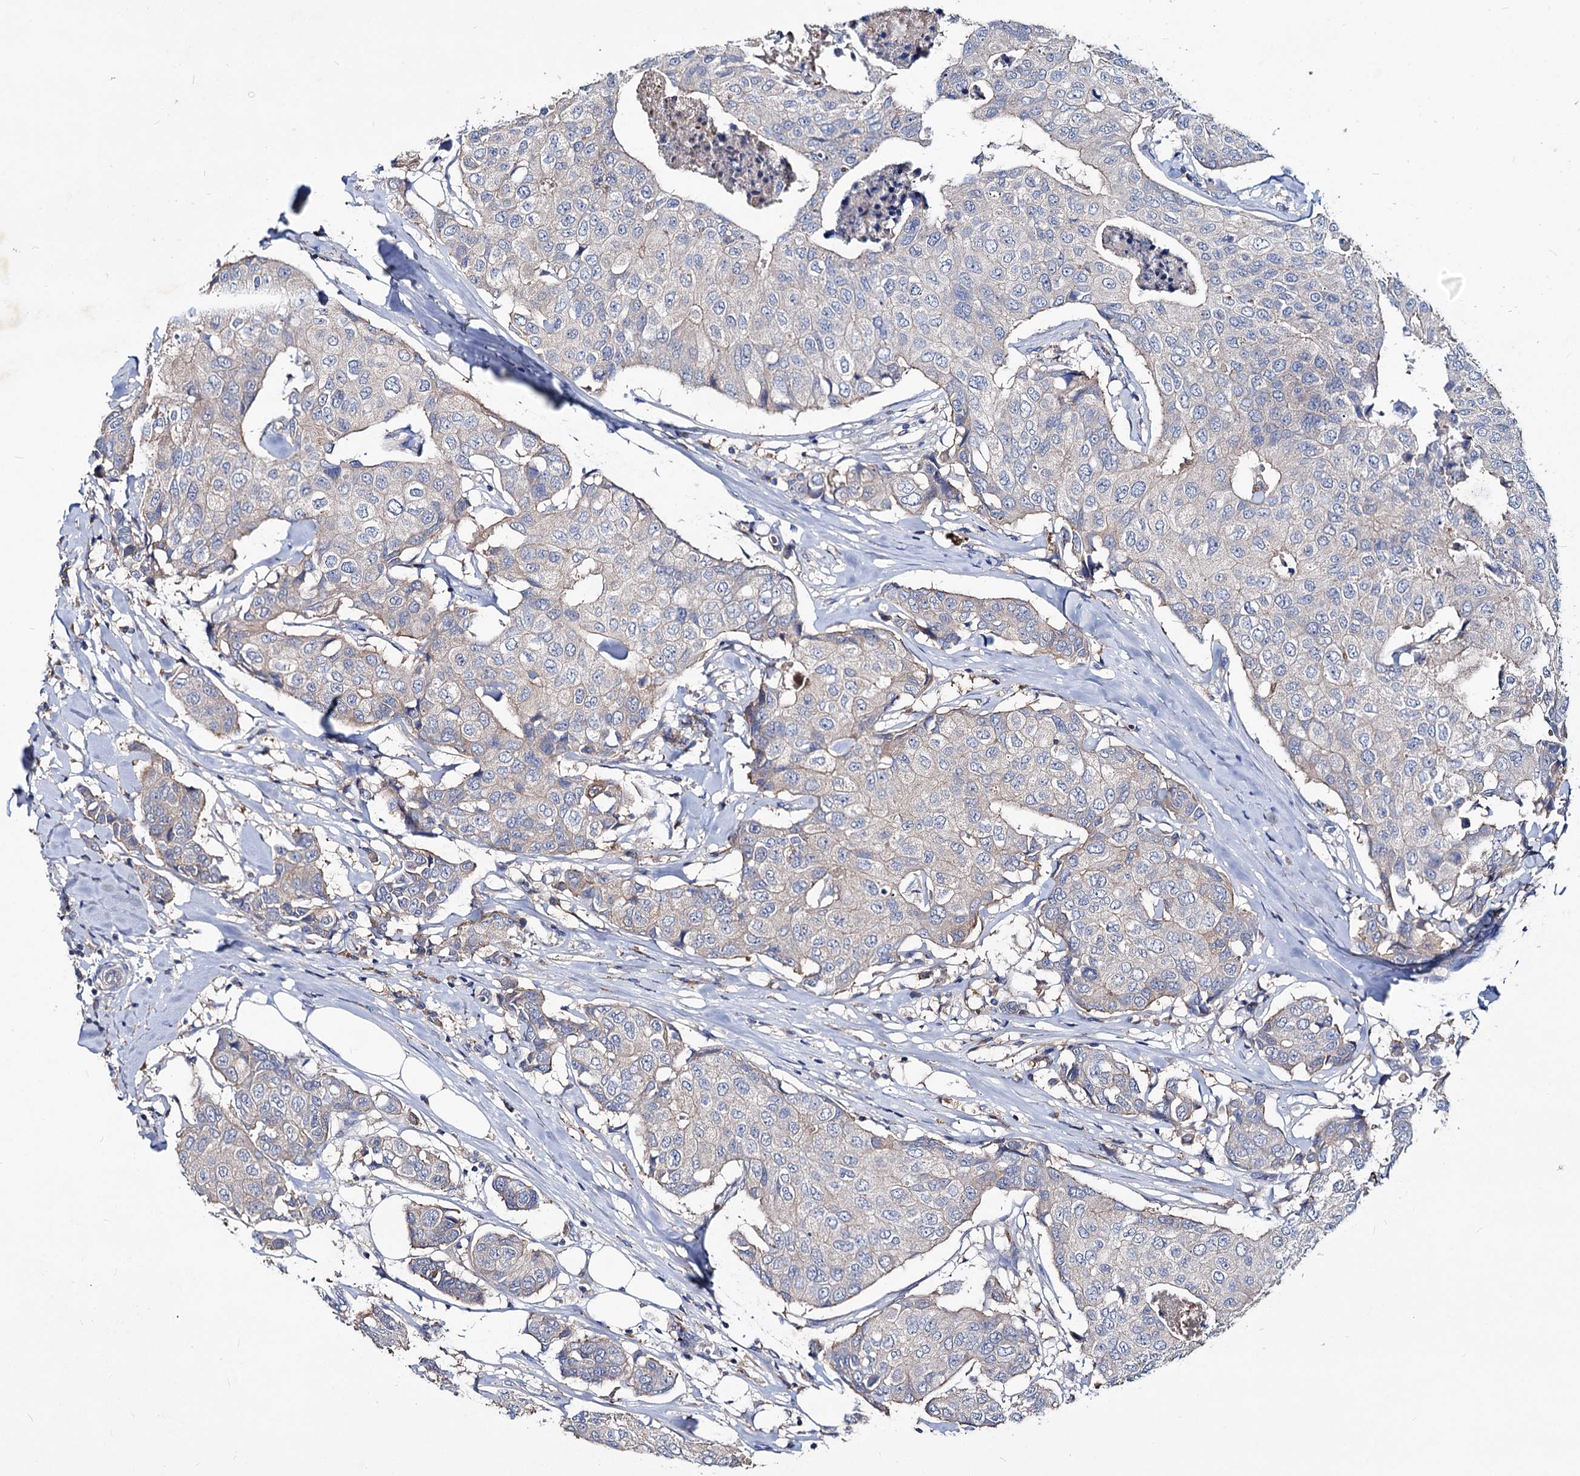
{"staining": {"intensity": "weak", "quantity": "<25%", "location": "cytoplasmic/membranous"}, "tissue": "breast cancer", "cell_type": "Tumor cells", "image_type": "cancer", "snomed": [{"axis": "morphology", "description": "Duct carcinoma"}, {"axis": "topography", "description": "Breast"}], "caption": "Breast cancer was stained to show a protein in brown. There is no significant expression in tumor cells. Nuclei are stained in blue.", "gene": "ACY3", "patient": {"sex": "female", "age": 80}}